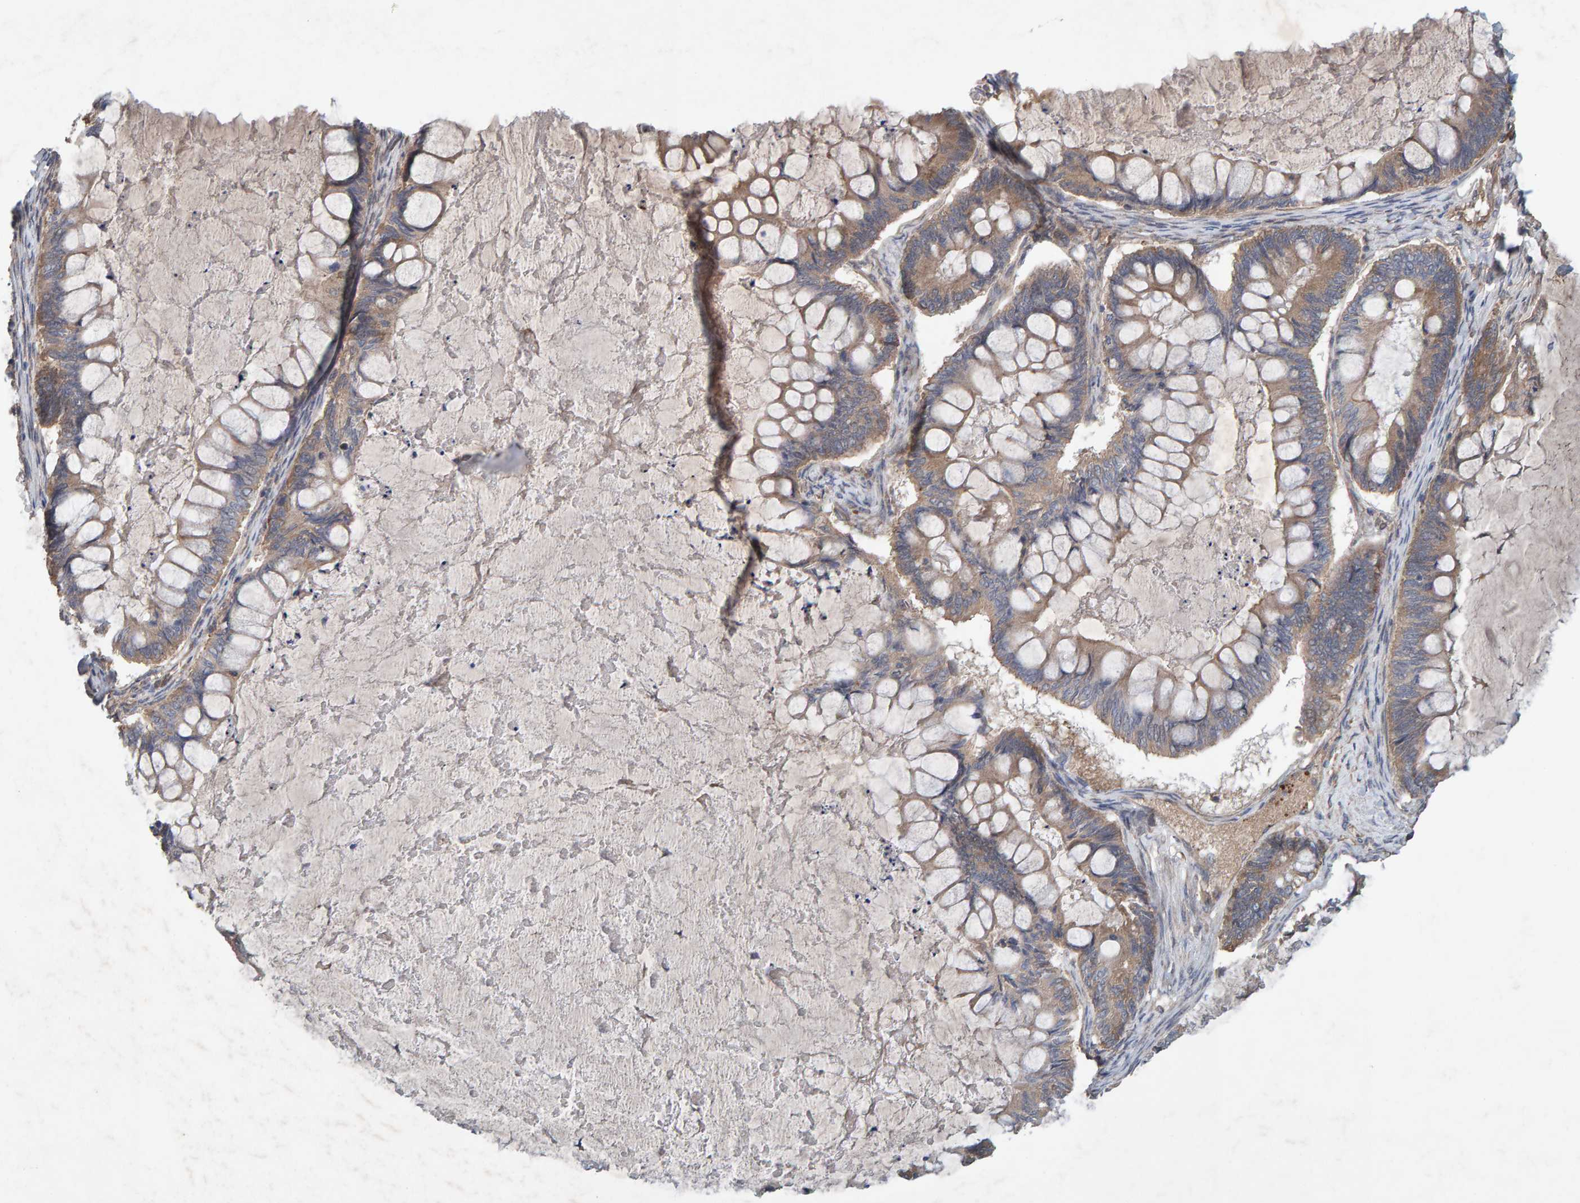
{"staining": {"intensity": "weak", "quantity": ">75%", "location": "cytoplasmic/membranous"}, "tissue": "ovarian cancer", "cell_type": "Tumor cells", "image_type": "cancer", "snomed": [{"axis": "morphology", "description": "Cystadenocarcinoma, mucinous, NOS"}, {"axis": "topography", "description": "Ovary"}], "caption": "IHC photomicrograph of neoplastic tissue: ovarian cancer stained using IHC exhibits low levels of weak protein expression localized specifically in the cytoplasmic/membranous of tumor cells, appearing as a cytoplasmic/membranous brown color.", "gene": "LRSAM1", "patient": {"sex": "female", "age": 61}}